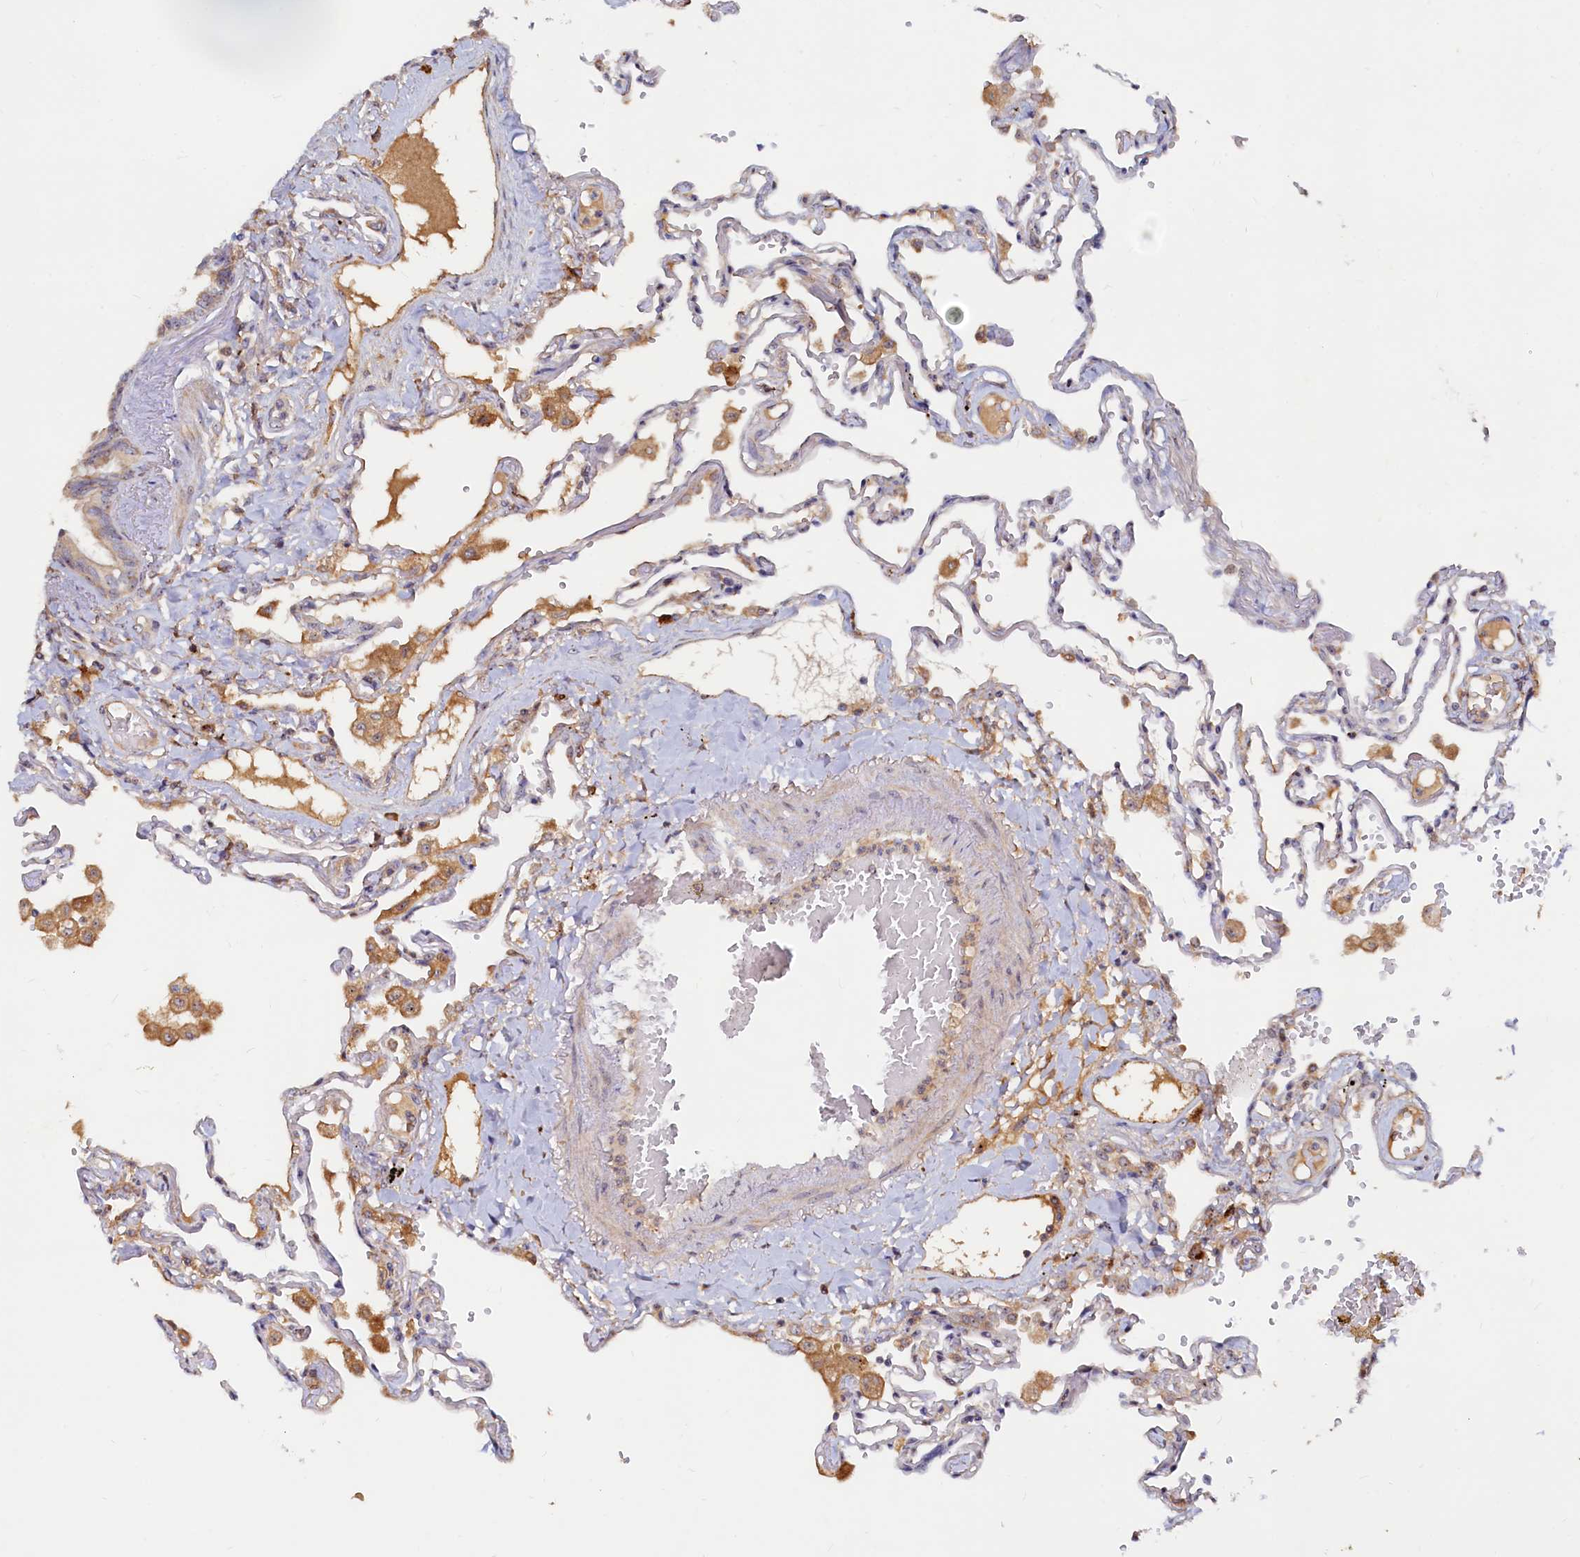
{"staining": {"intensity": "weak", "quantity": "<25%", "location": "cytoplasmic/membranous"}, "tissue": "lung", "cell_type": "Alveolar cells", "image_type": "normal", "snomed": [{"axis": "morphology", "description": "Normal tissue, NOS"}, {"axis": "topography", "description": "Lung"}], "caption": "IHC of normal human lung shows no positivity in alveolar cells.", "gene": "RGS7BP", "patient": {"sex": "female", "age": 67}}